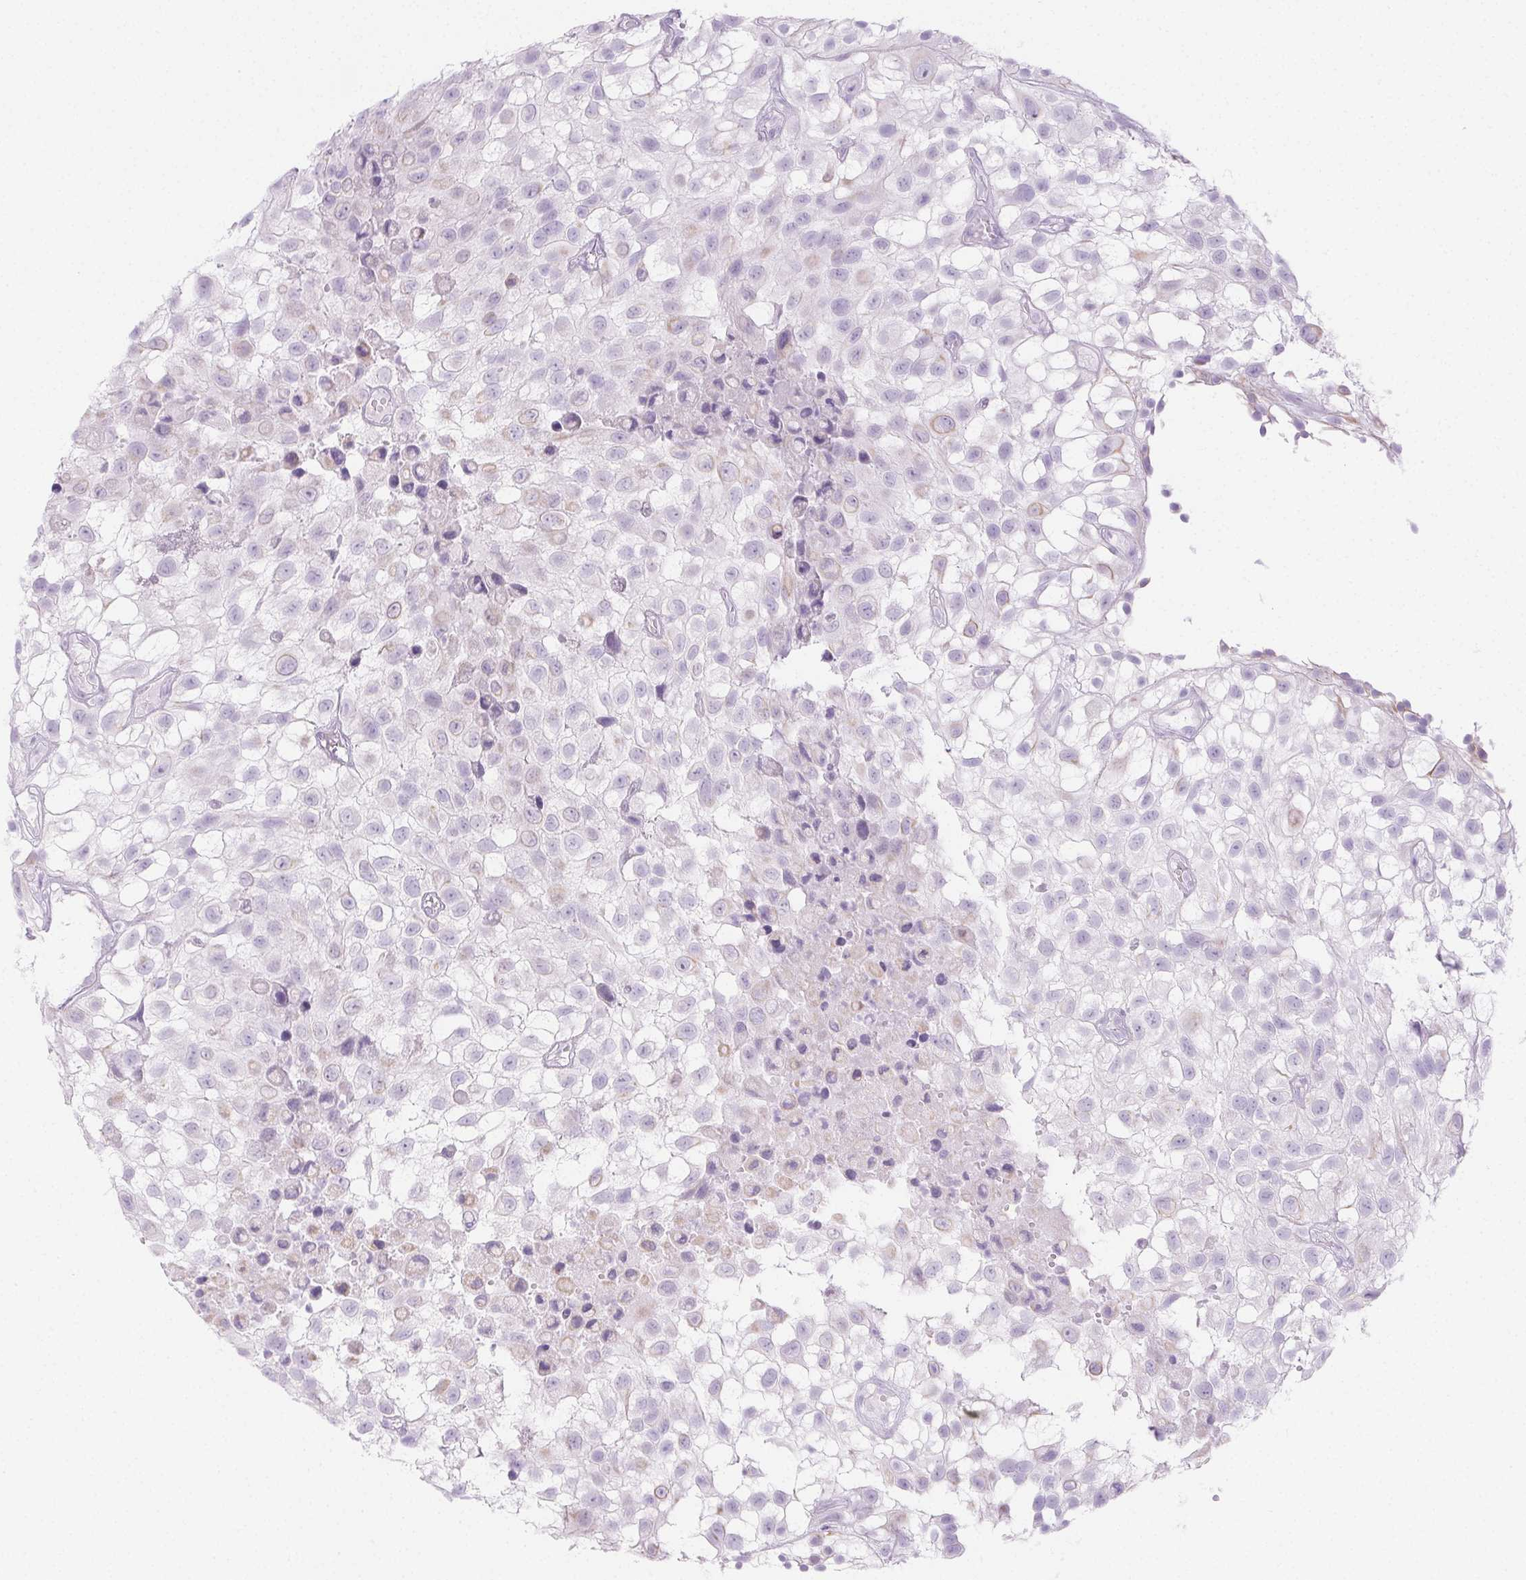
{"staining": {"intensity": "negative", "quantity": "none", "location": "none"}, "tissue": "urothelial cancer", "cell_type": "Tumor cells", "image_type": "cancer", "snomed": [{"axis": "morphology", "description": "Urothelial carcinoma, High grade"}, {"axis": "topography", "description": "Urinary bladder"}], "caption": "A photomicrograph of human urothelial cancer is negative for staining in tumor cells.", "gene": "PI3", "patient": {"sex": "male", "age": 56}}